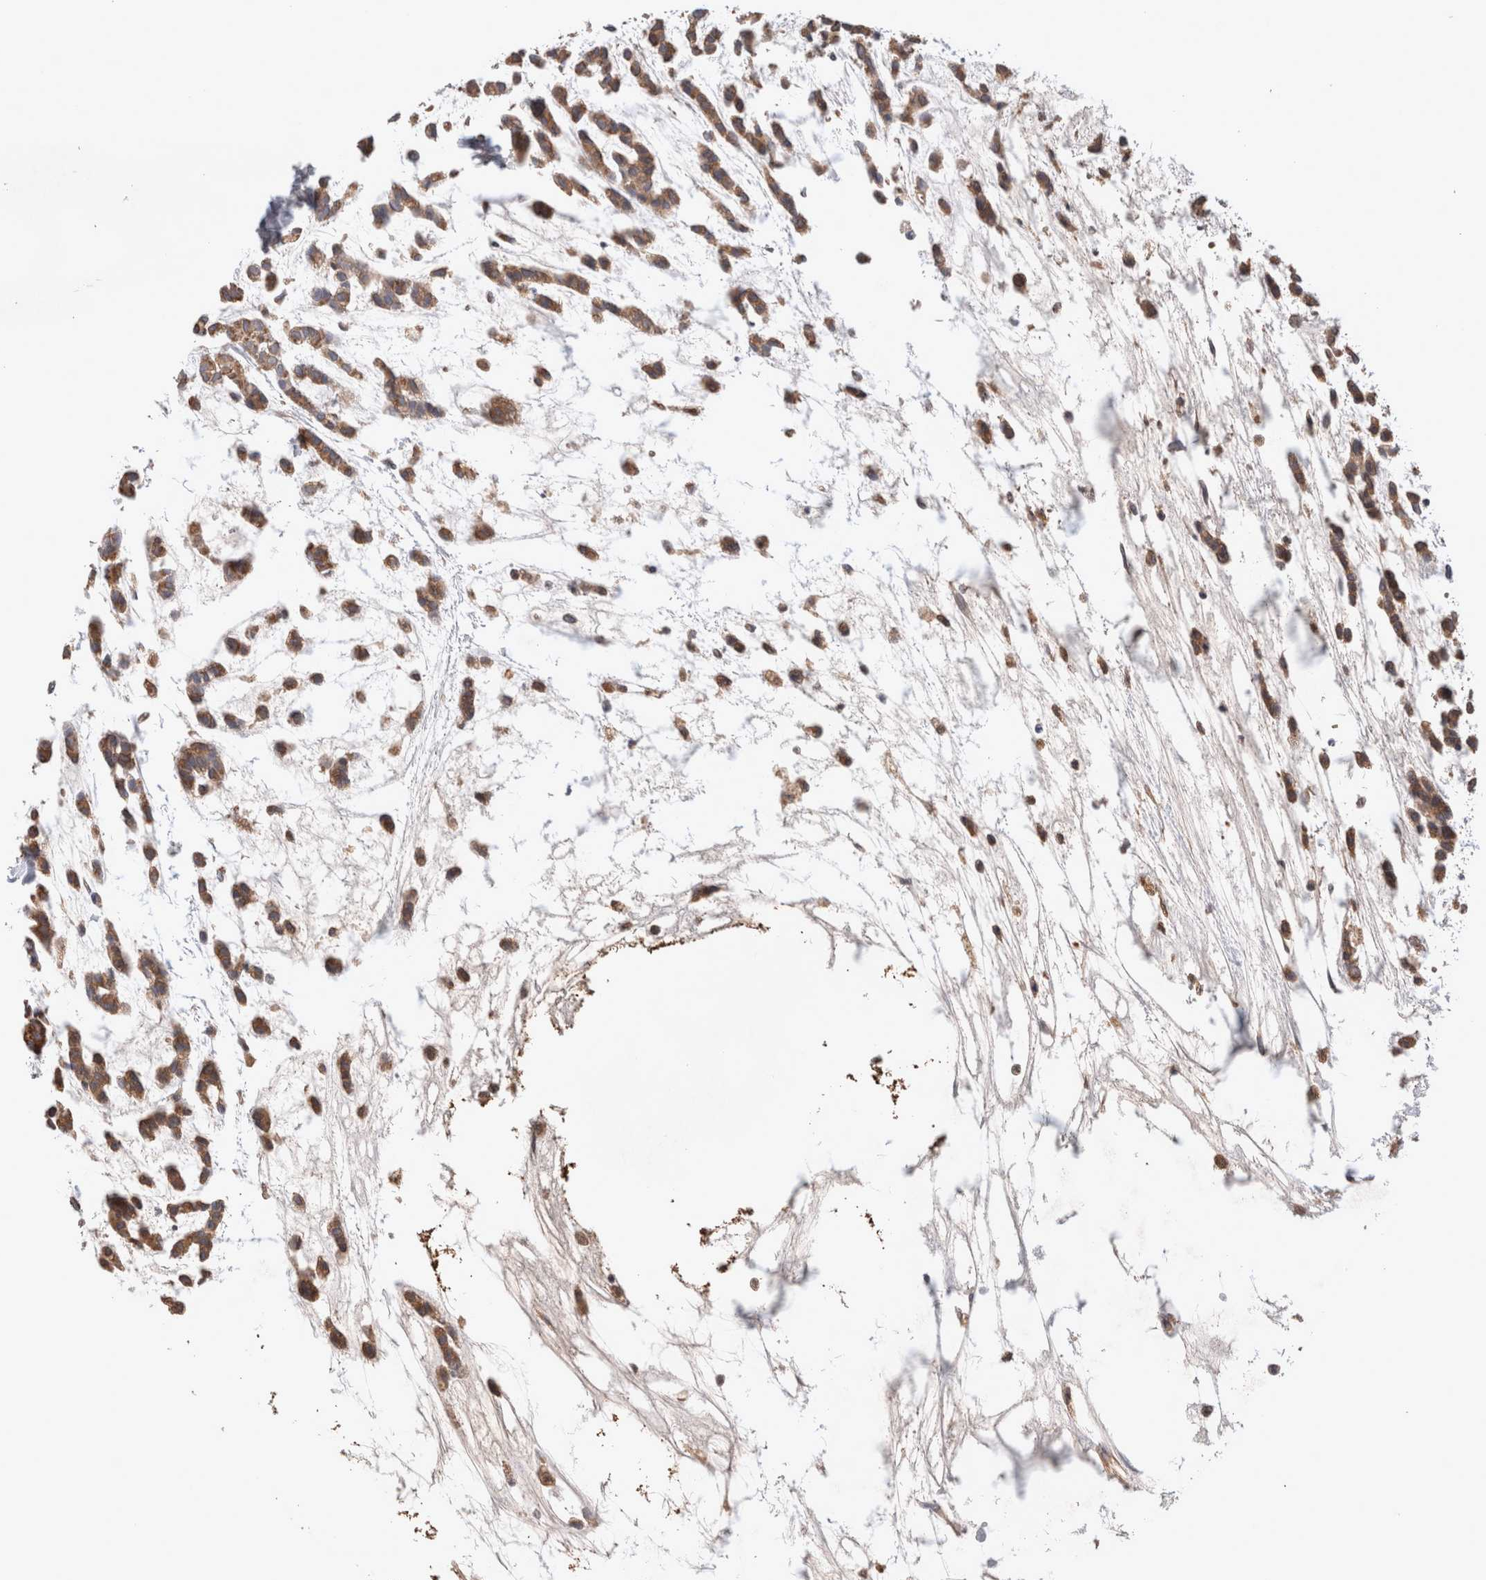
{"staining": {"intensity": "strong", "quantity": ">75%", "location": "cytoplasmic/membranous"}, "tissue": "head and neck cancer", "cell_type": "Tumor cells", "image_type": "cancer", "snomed": [{"axis": "morphology", "description": "Adenocarcinoma, NOS"}, {"axis": "morphology", "description": "Adenoma, NOS"}, {"axis": "topography", "description": "Head-Neck"}], "caption": "Approximately >75% of tumor cells in head and neck adenocarcinoma reveal strong cytoplasmic/membranous protein expression as visualized by brown immunohistochemical staining.", "gene": "MRPS28", "patient": {"sex": "female", "age": 55}}